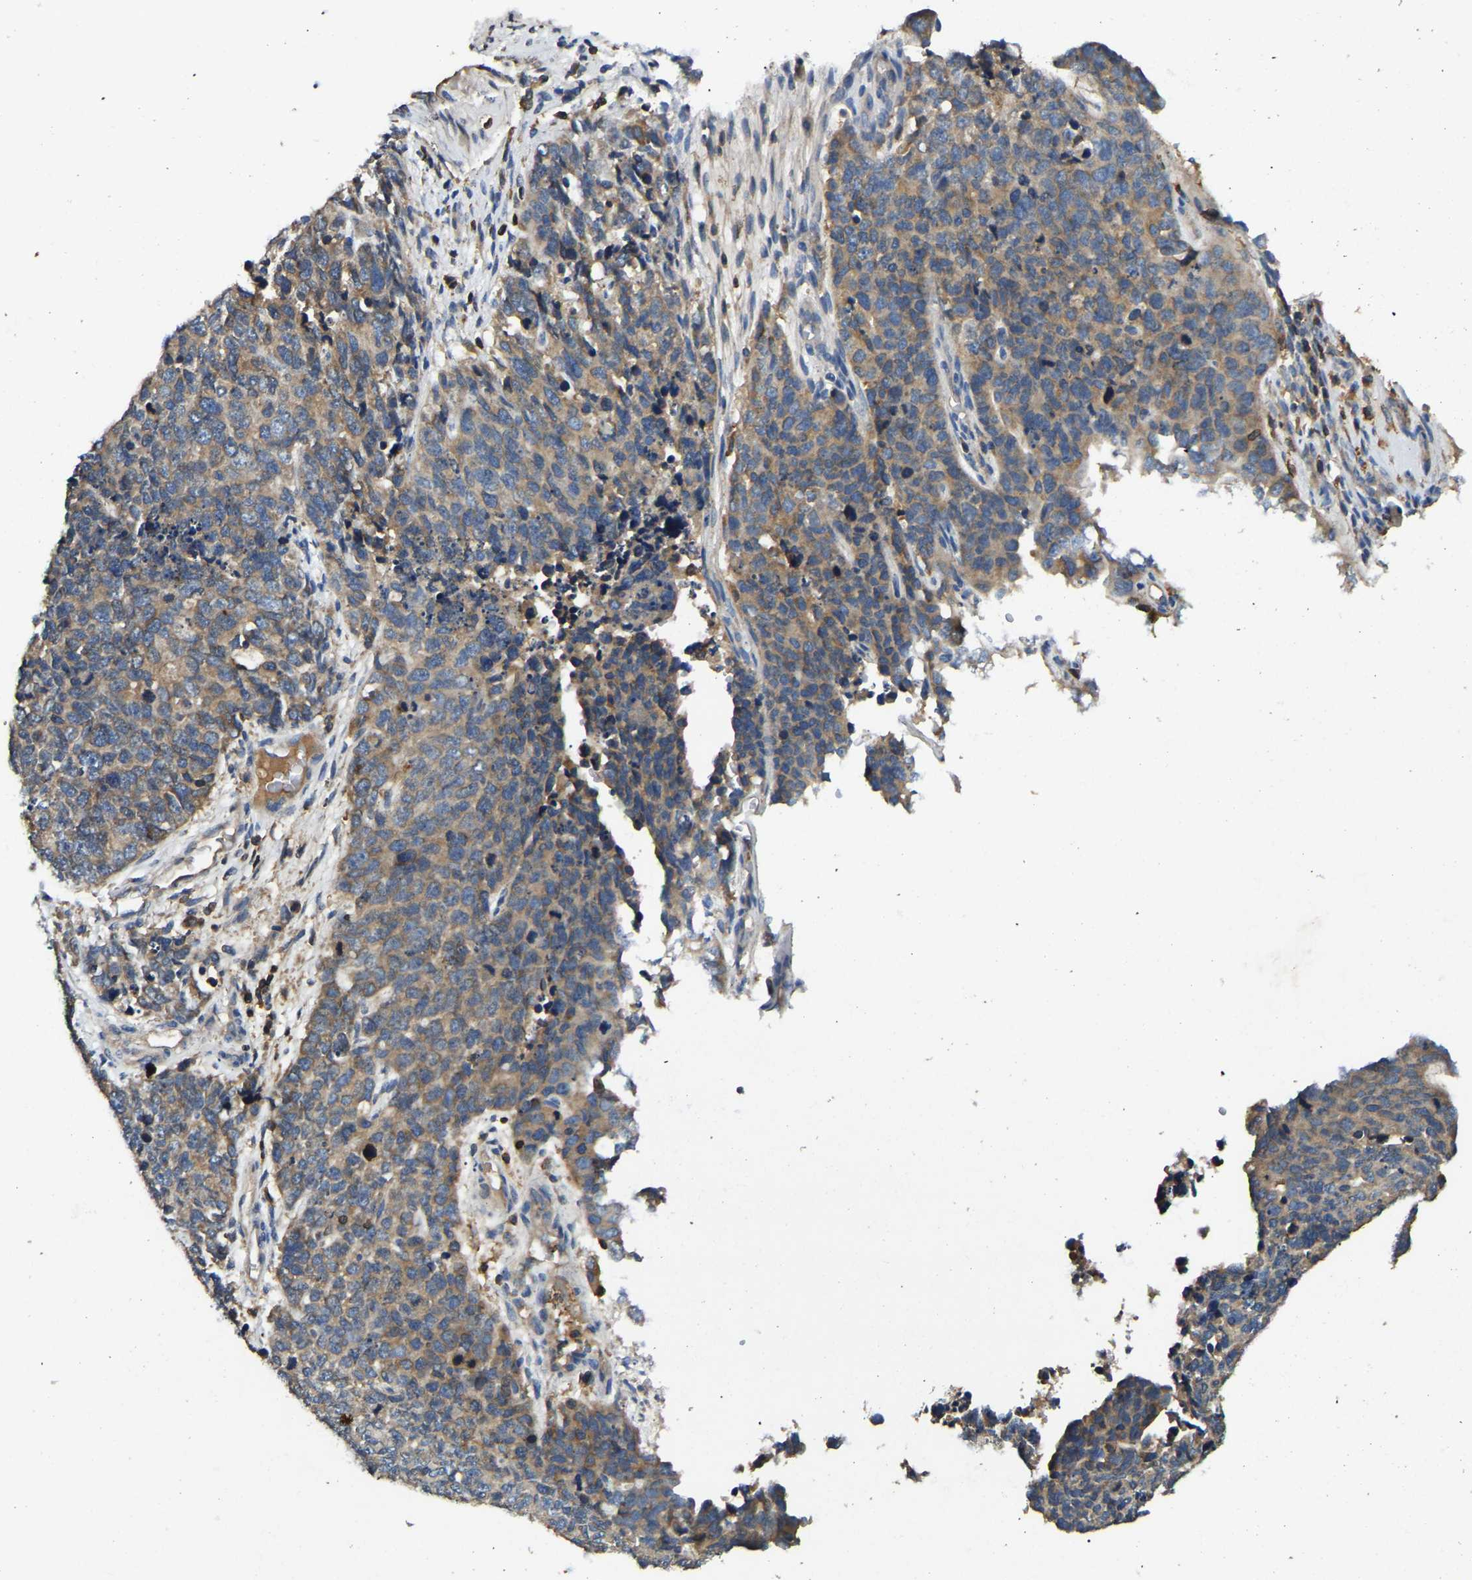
{"staining": {"intensity": "weak", "quantity": ">75%", "location": "cytoplasmic/membranous"}, "tissue": "cervical cancer", "cell_type": "Tumor cells", "image_type": "cancer", "snomed": [{"axis": "morphology", "description": "Squamous cell carcinoma, NOS"}, {"axis": "topography", "description": "Cervix"}], "caption": "DAB (3,3'-diaminobenzidine) immunohistochemical staining of squamous cell carcinoma (cervical) reveals weak cytoplasmic/membranous protein expression in about >75% of tumor cells.", "gene": "SMPD2", "patient": {"sex": "female", "age": 63}}